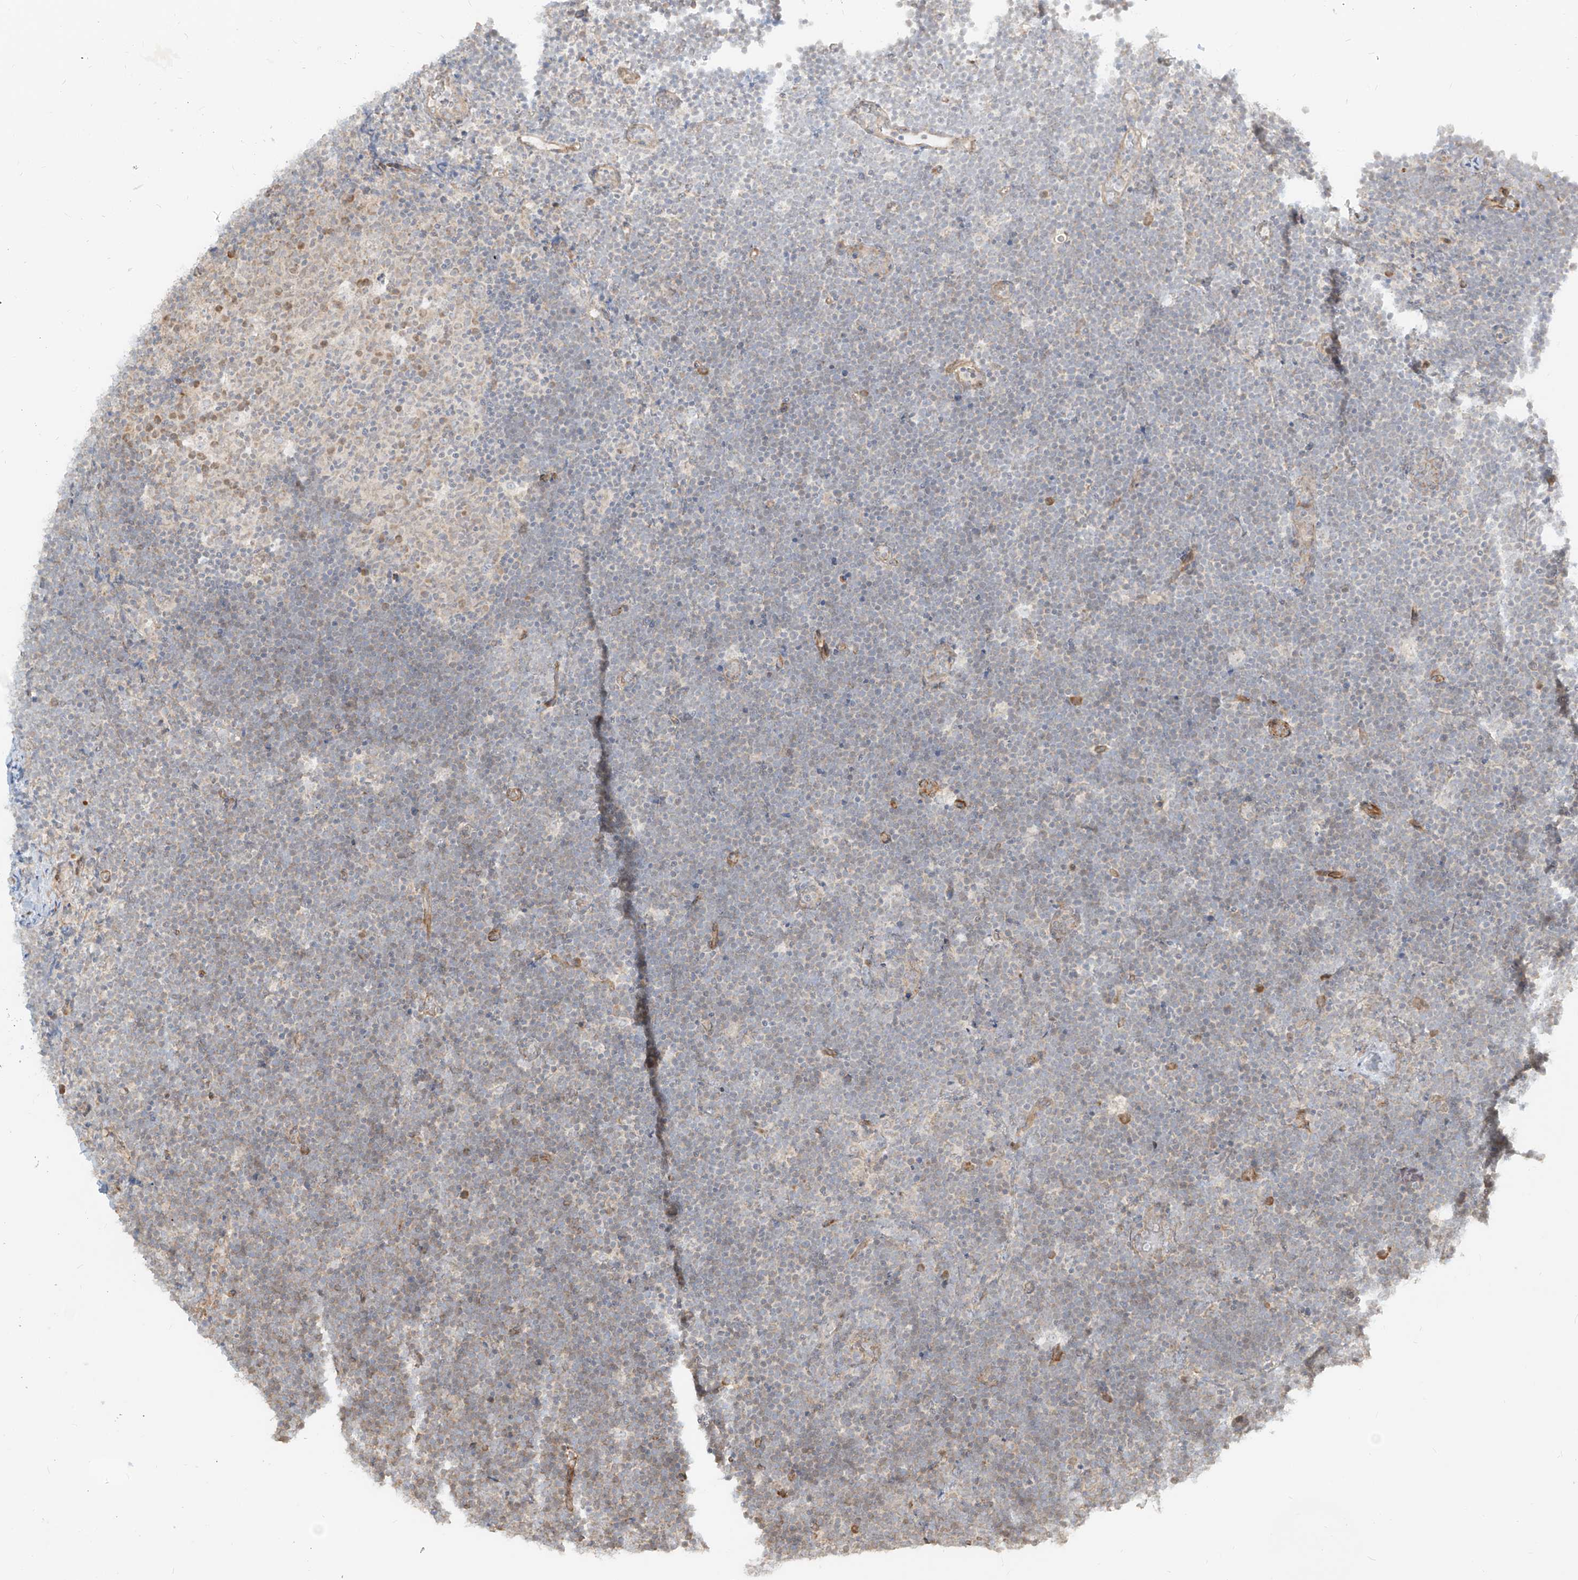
{"staining": {"intensity": "negative", "quantity": "none", "location": "none"}, "tissue": "lymphoma", "cell_type": "Tumor cells", "image_type": "cancer", "snomed": [{"axis": "morphology", "description": "Malignant lymphoma, non-Hodgkin's type, High grade"}, {"axis": "topography", "description": "Lymph node"}], "caption": "Photomicrograph shows no protein staining in tumor cells of malignant lymphoma, non-Hodgkin's type (high-grade) tissue.", "gene": "UBE2K", "patient": {"sex": "male", "age": 13}}